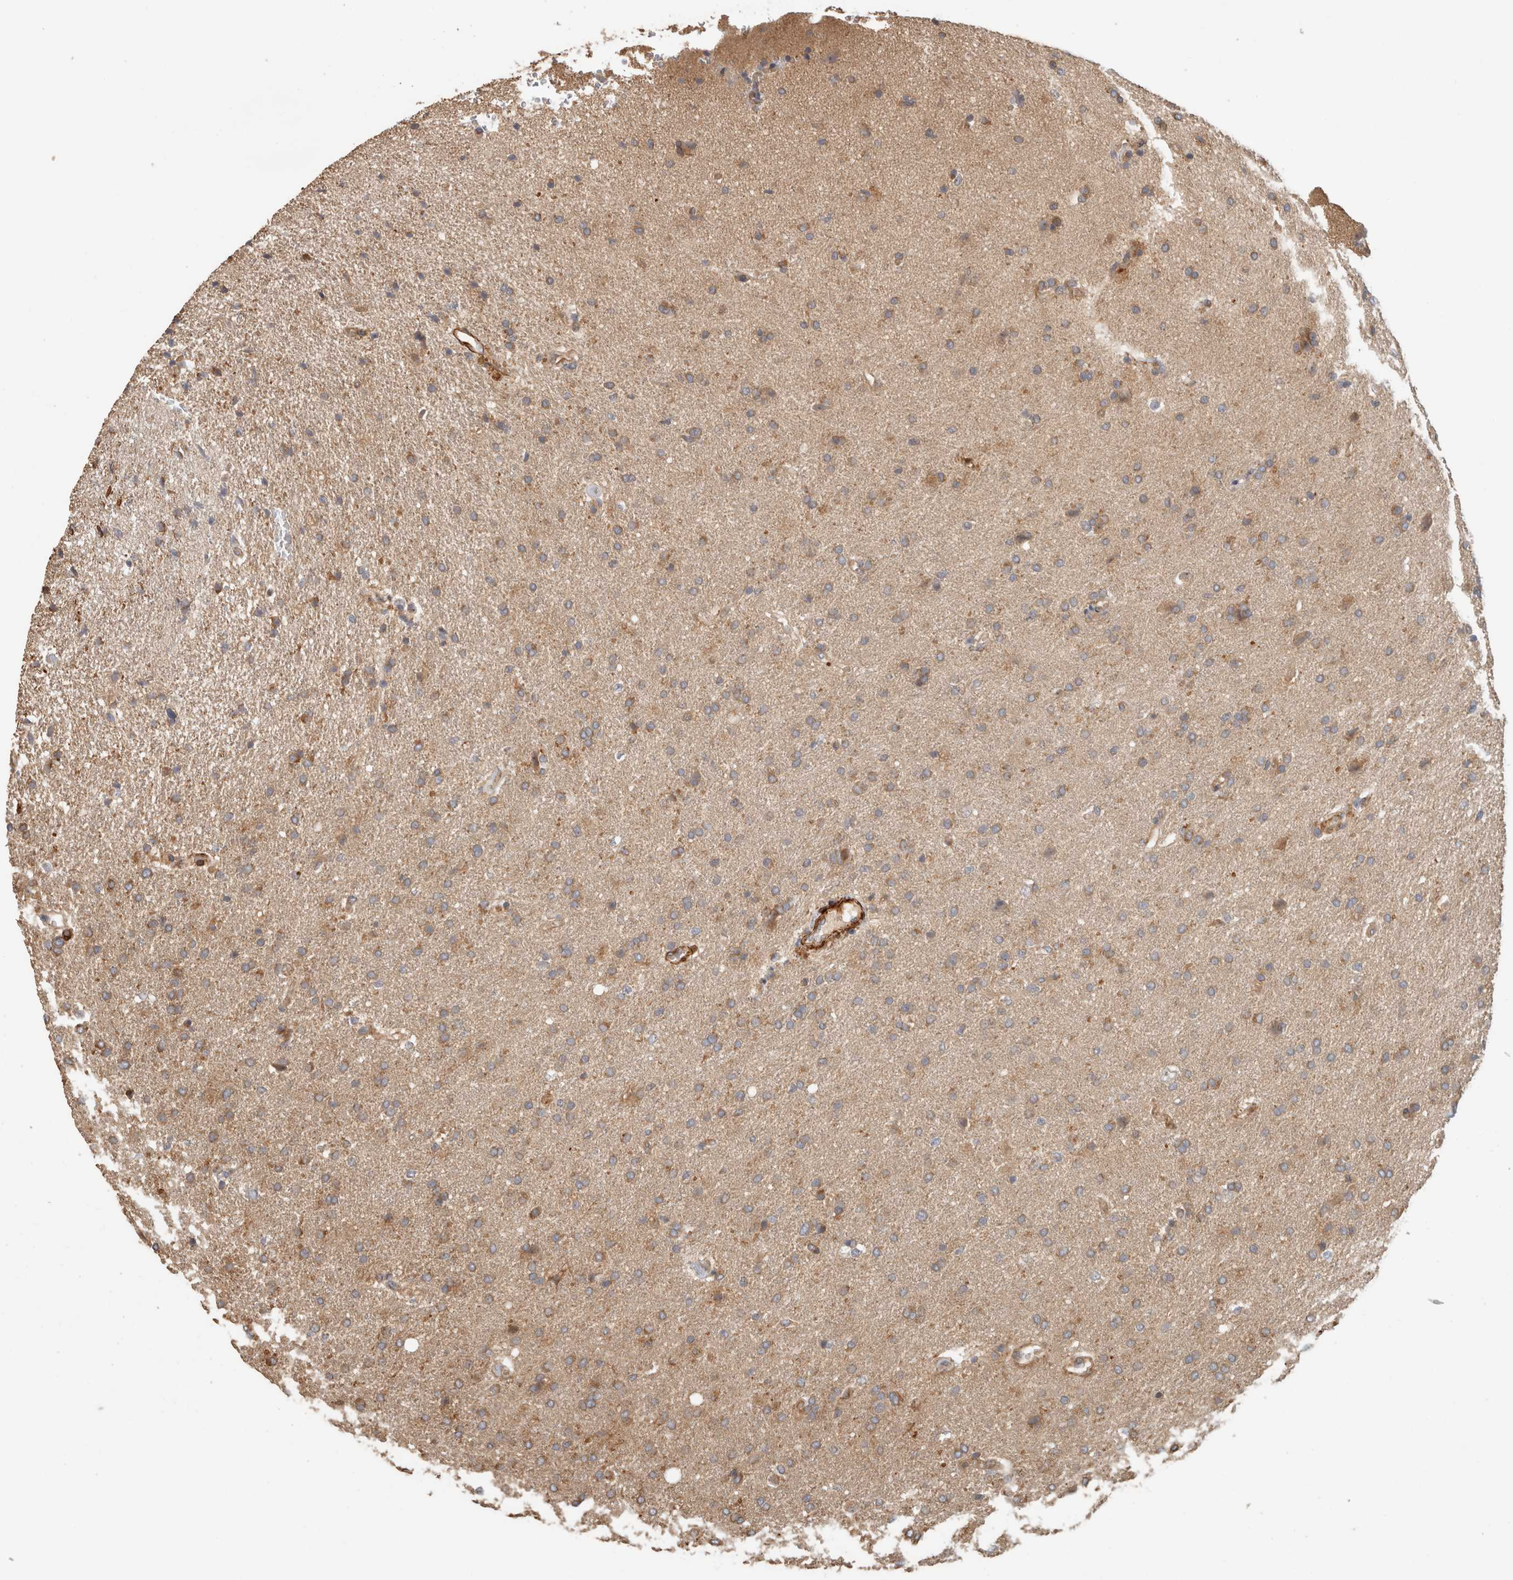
{"staining": {"intensity": "weak", "quantity": ">75%", "location": "cytoplasmic/membranous"}, "tissue": "glioma", "cell_type": "Tumor cells", "image_type": "cancer", "snomed": [{"axis": "morphology", "description": "Glioma, malignant, High grade"}, {"axis": "topography", "description": "Brain"}], "caption": "Weak cytoplasmic/membranous expression for a protein is appreciated in approximately >75% of tumor cells of glioma using immunohistochemistry (IHC).", "gene": "SIPA1L2", "patient": {"sex": "male", "age": 72}}